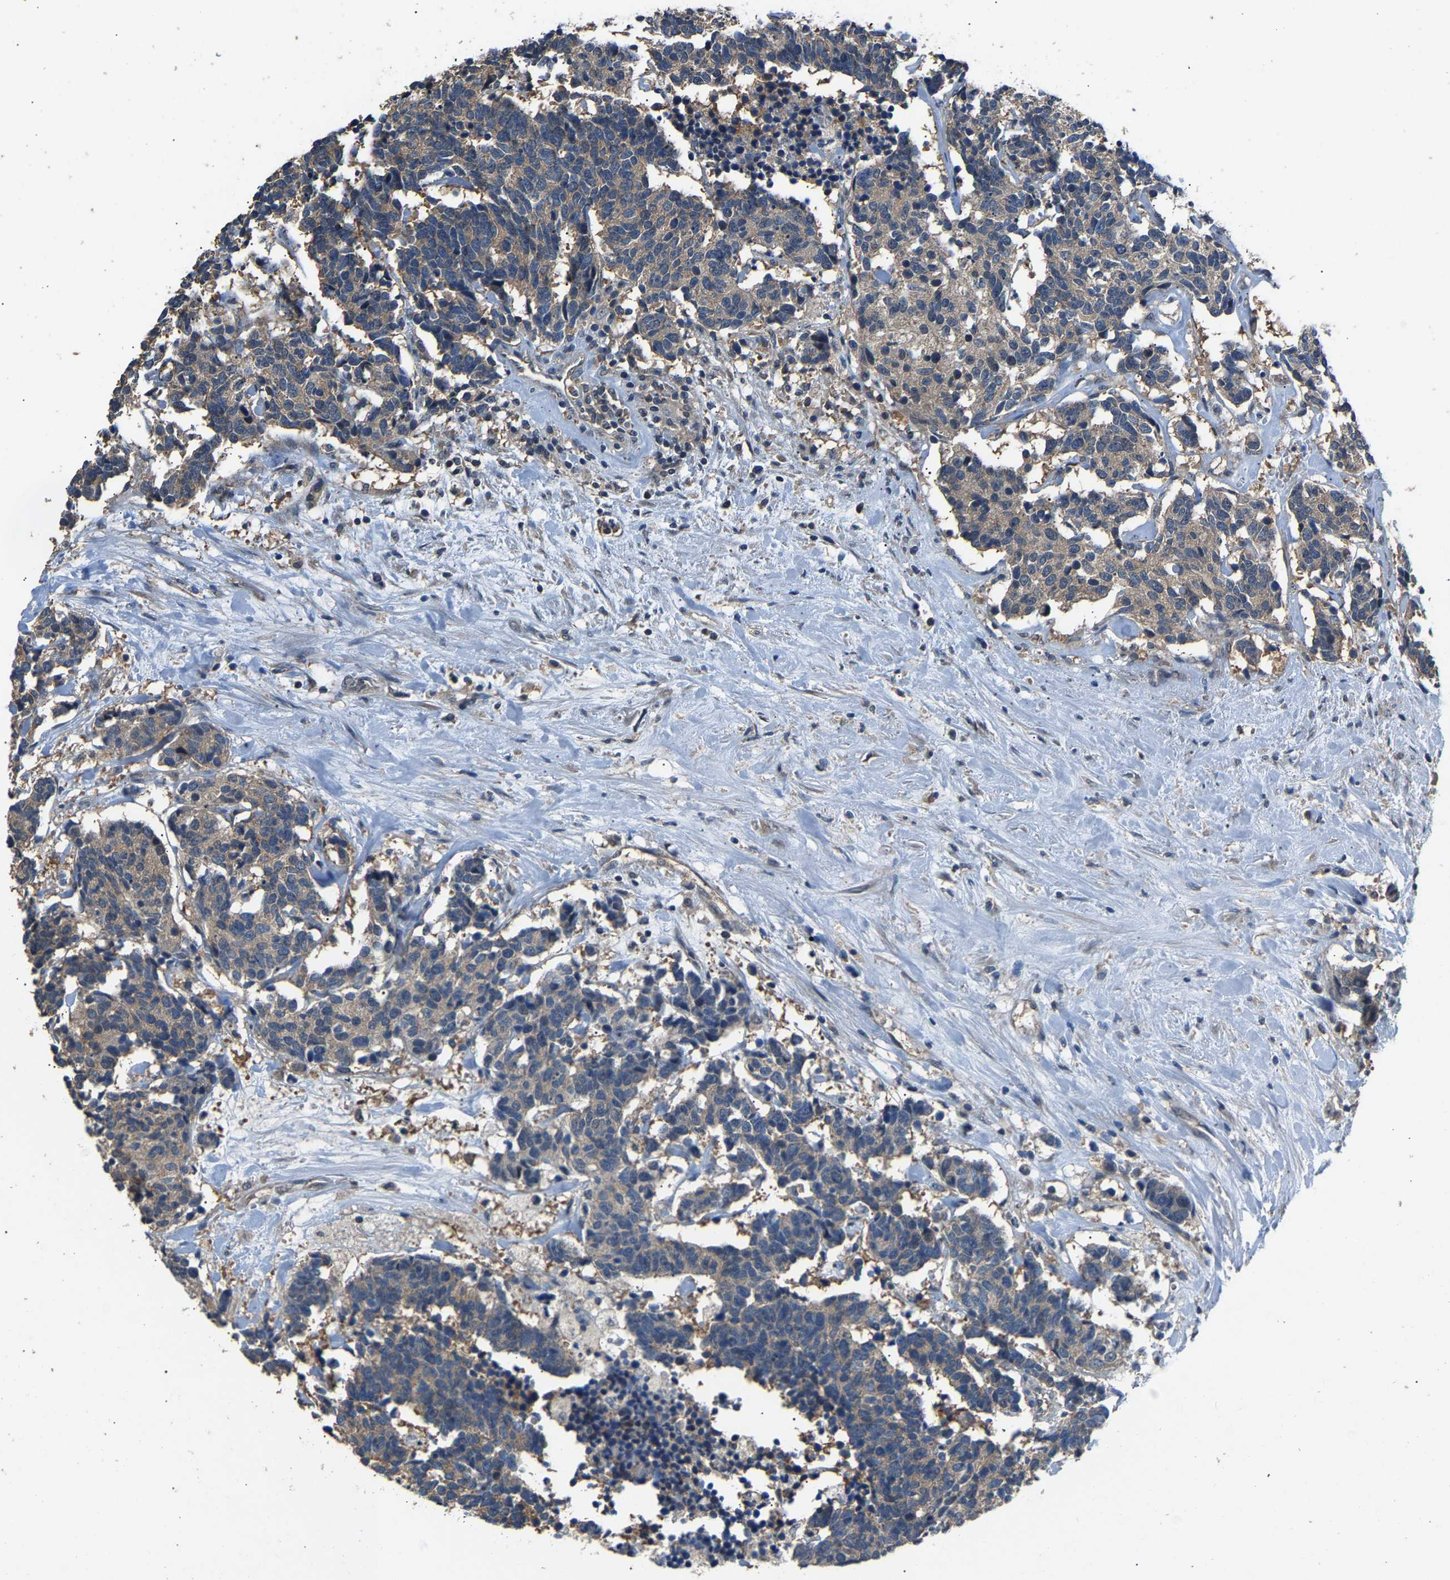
{"staining": {"intensity": "weak", "quantity": ">75%", "location": "cytoplasmic/membranous"}, "tissue": "carcinoid", "cell_type": "Tumor cells", "image_type": "cancer", "snomed": [{"axis": "morphology", "description": "Carcinoma, NOS"}, {"axis": "morphology", "description": "Carcinoid, malignant, NOS"}, {"axis": "topography", "description": "Urinary bladder"}], "caption": "Immunohistochemistry (DAB) staining of human malignant carcinoid exhibits weak cytoplasmic/membranous protein expression in about >75% of tumor cells. The protein of interest is shown in brown color, while the nuclei are stained blue.", "gene": "ABCC9", "patient": {"sex": "male", "age": 57}}